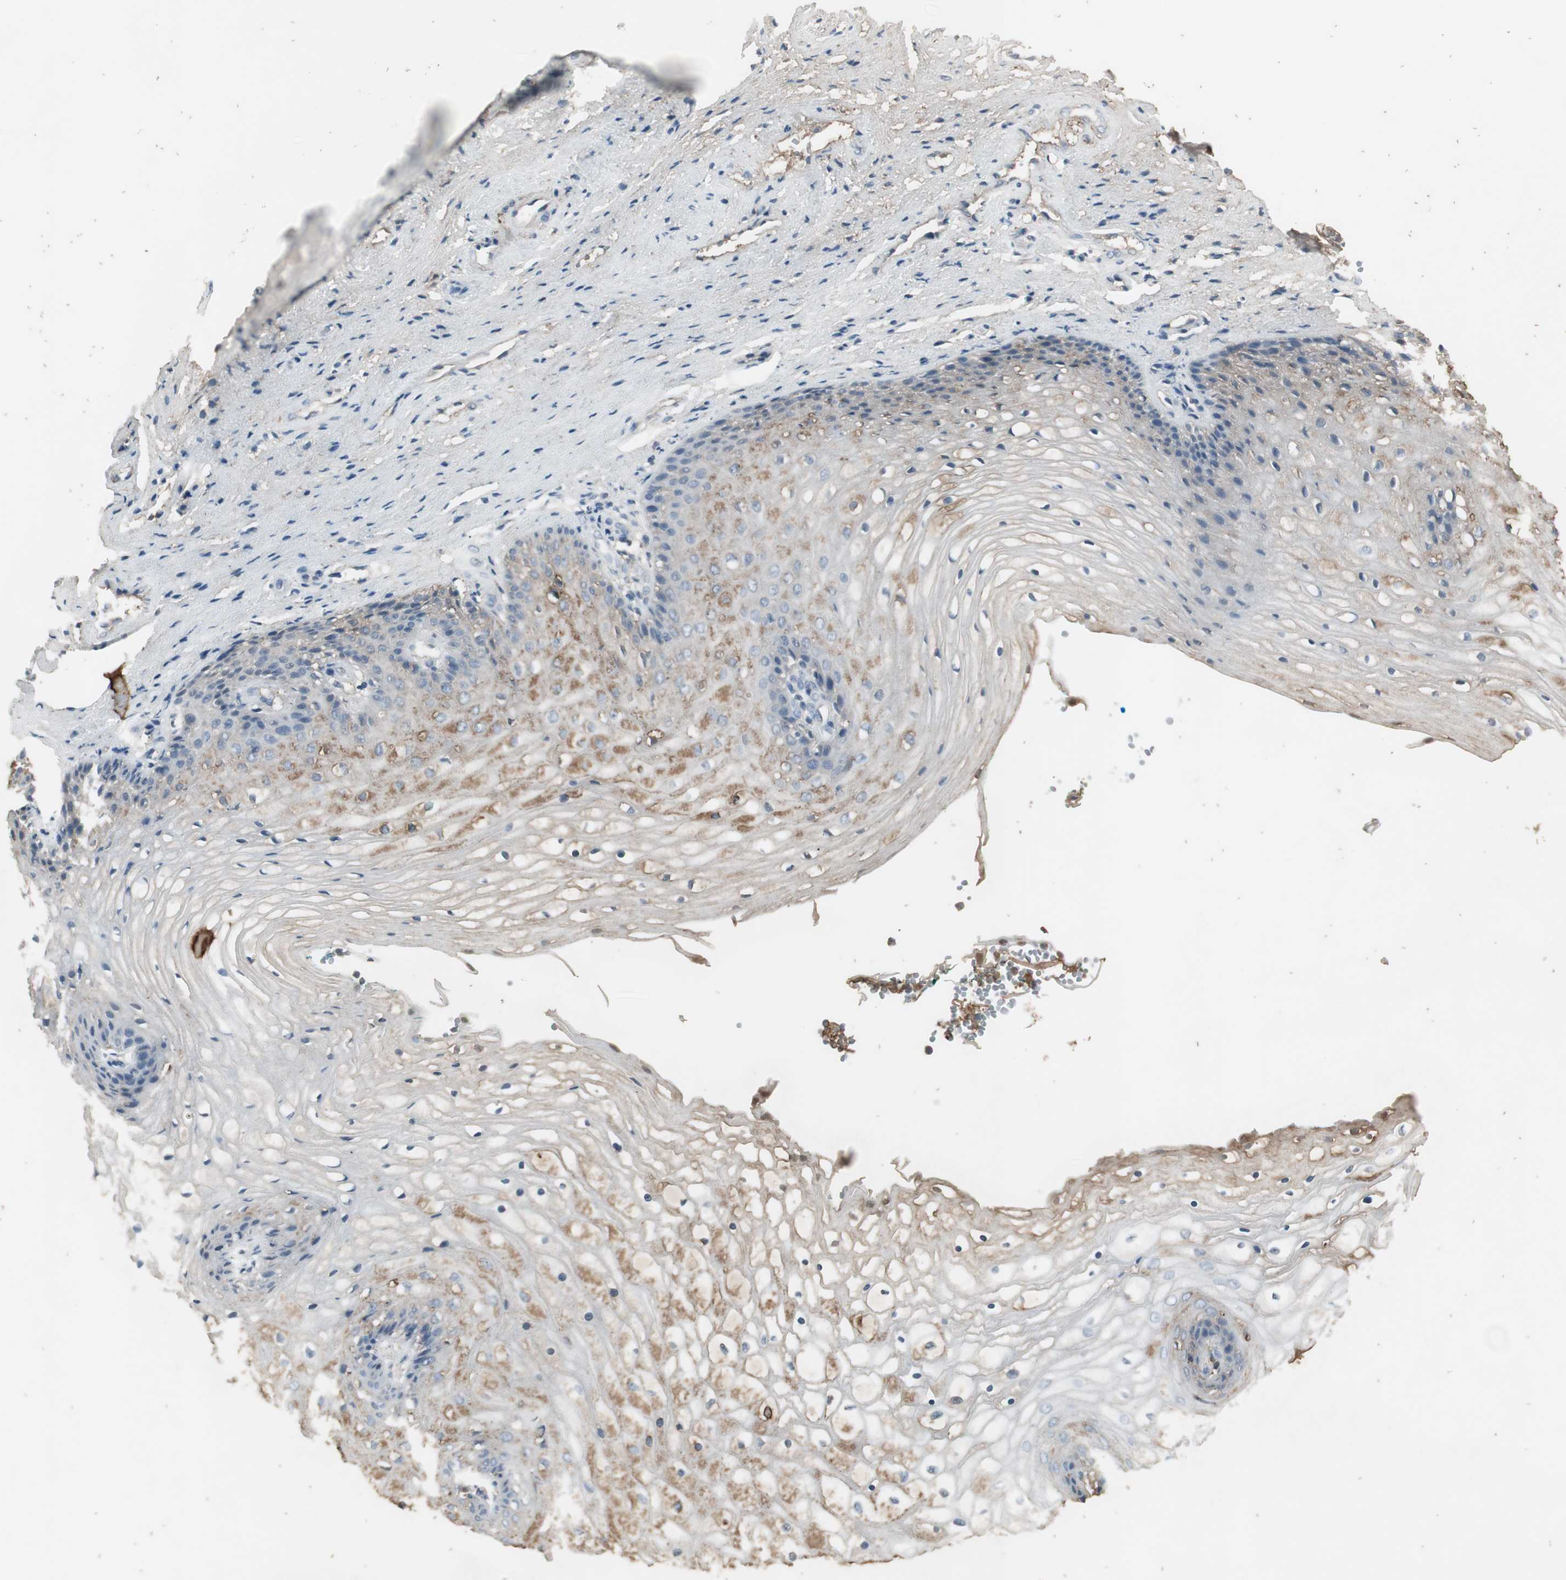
{"staining": {"intensity": "moderate", "quantity": "<25%", "location": "cytoplasmic/membranous"}, "tissue": "vagina", "cell_type": "Squamous epithelial cells", "image_type": "normal", "snomed": [{"axis": "morphology", "description": "Normal tissue, NOS"}, {"axis": "topography", "description": "Vagina"}], "caption": "A photomicrograph showing moderate cytoplasmic/membranous positivity in about <25% of squamous epithelial cells in unremarkable vagina, as visualized by brown immunohistochemical staining.", "gene": "MMP14", "patient": {"sex": "female", "age": 34}}